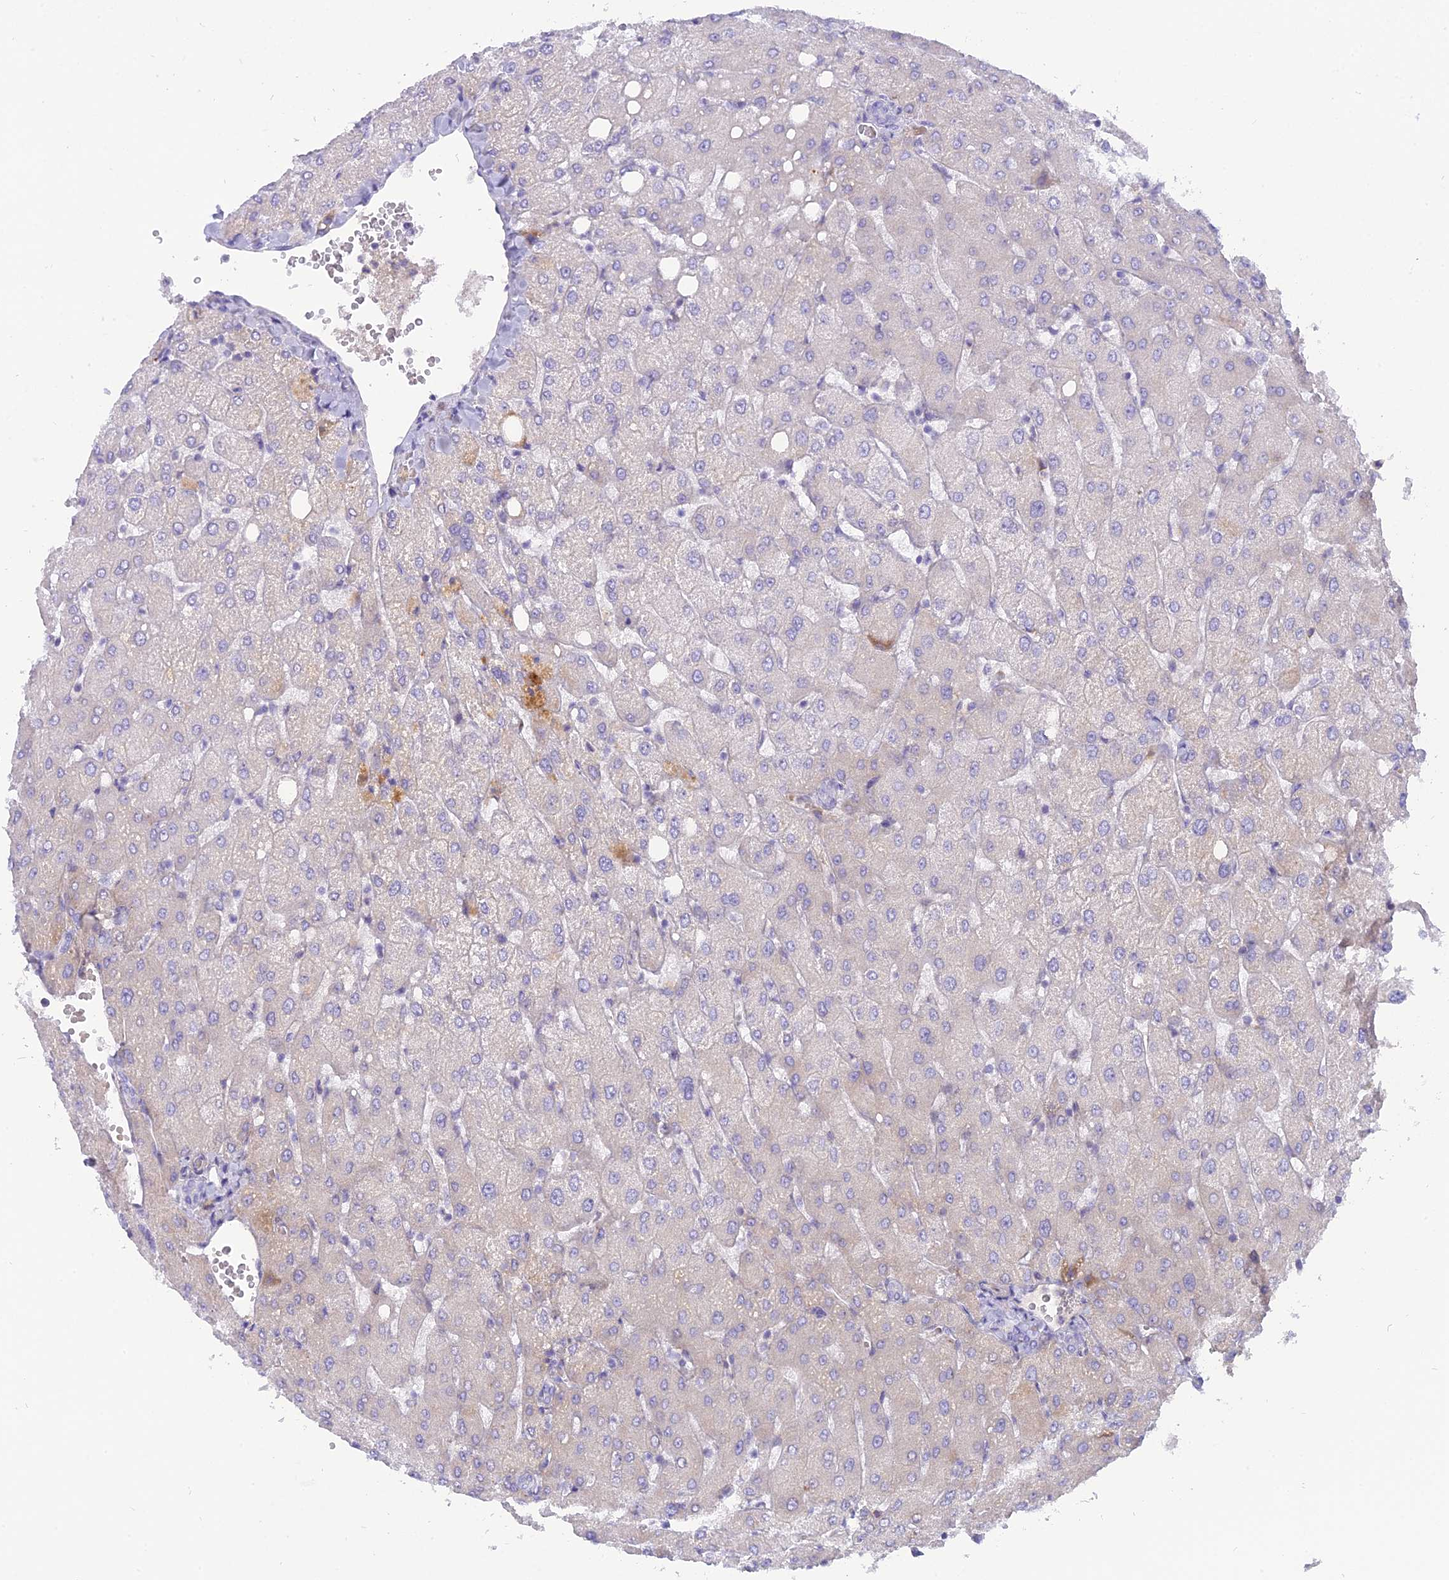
{"staining": {"intensity": "negative", "quantity": "none", "location": "none"}, "tissue": "liver", "cell_type": "Cholangiocytes", "image_type": "normal", "snomed": [{"axis": "morphology", "description": "Normal tissue, NOS"}, {"axis": "topography", "description": "Liver"}], "caption": "This is a image of IHC staining of unremarkable liver, which shows no staining in cholangiocytes. (Brightfield microscopy of DAB (3,3'-diaminobenzidine) IHC at high magnification).", "gene": "MBD3L1", "patient": {"sex": "female", "age": 54}}